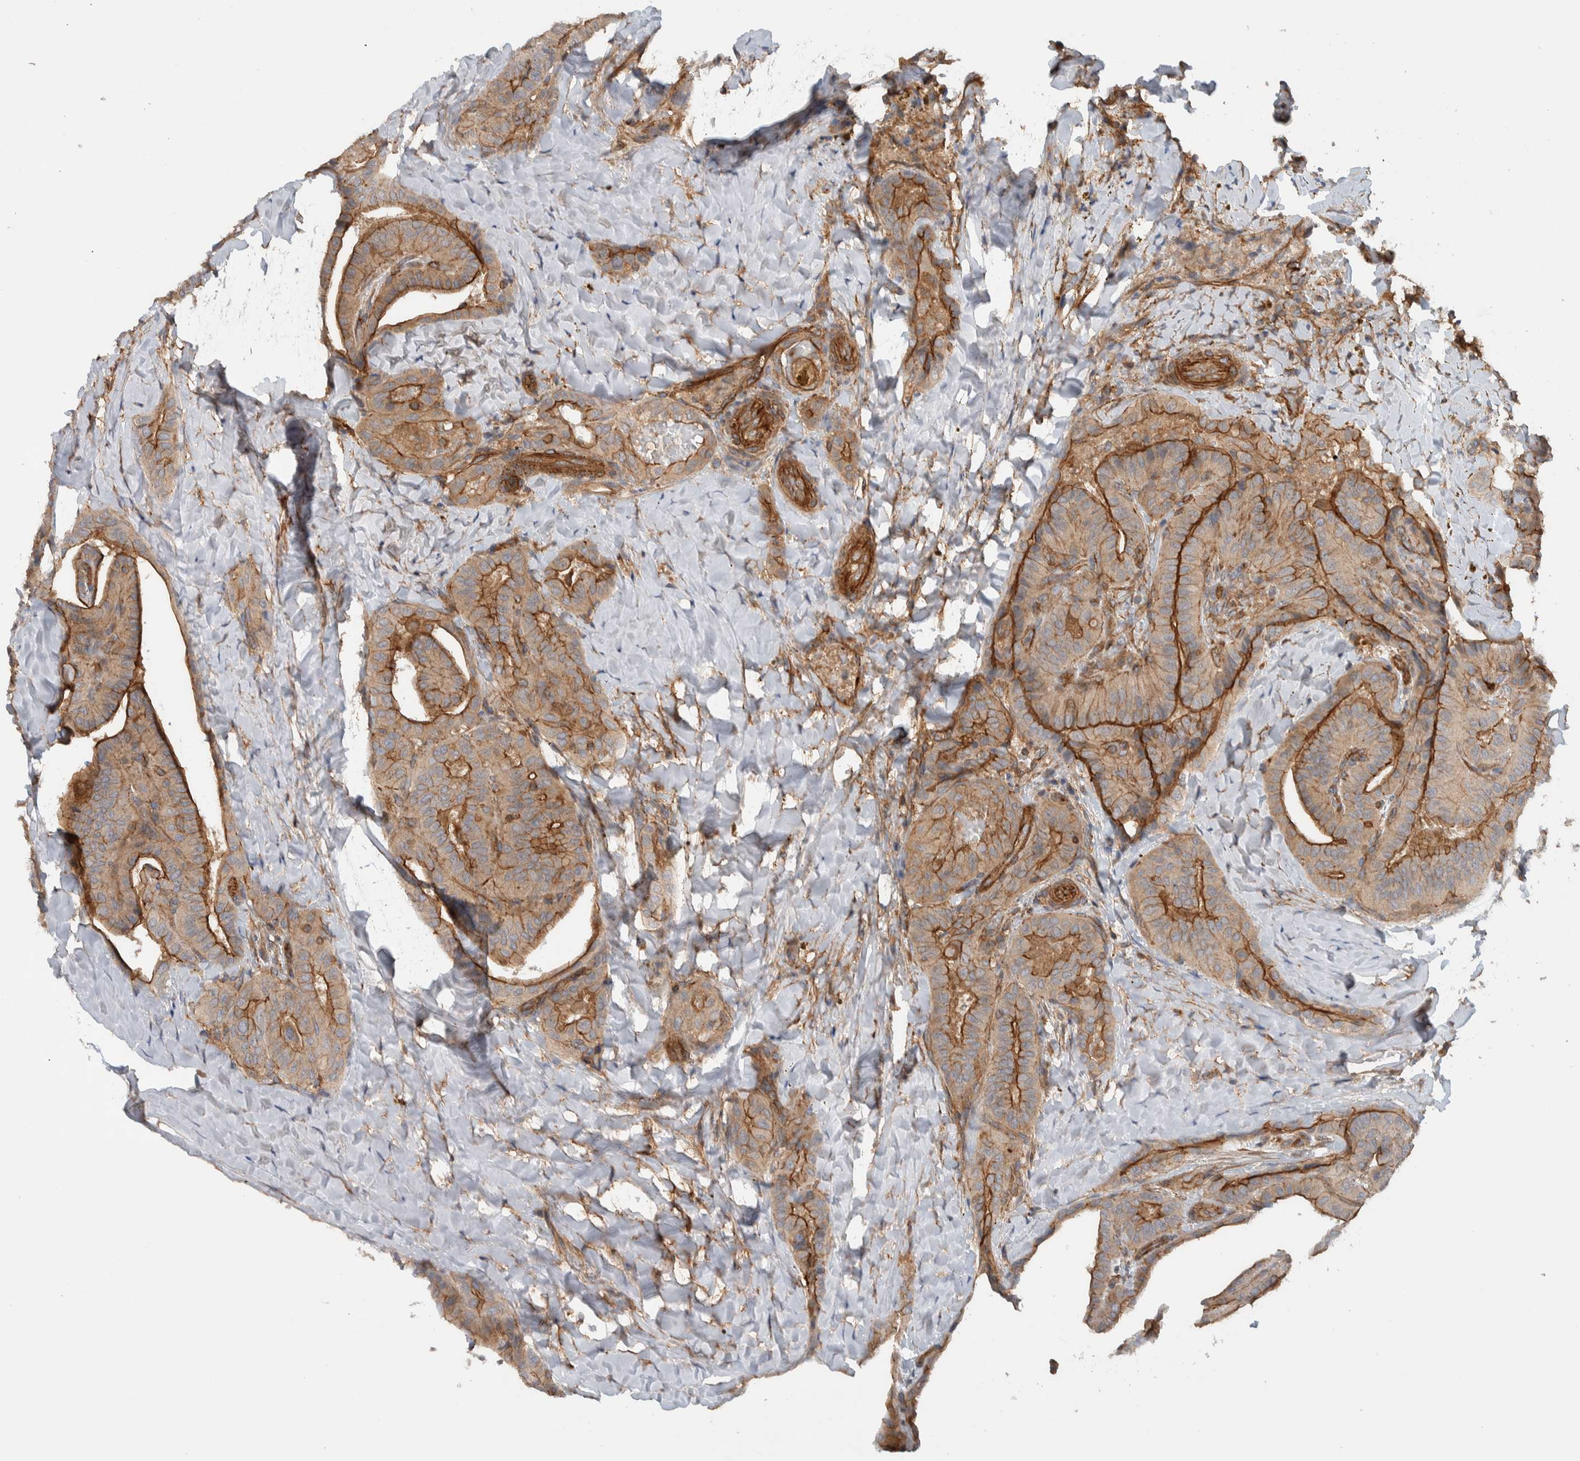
{"staining": {"intensity": "strong", "quantity": ">75%", "location": "cytoplasmic/membranous"}, "tissue": "thyroid cancer", "cell_type": "Tumor cells", "image_type": "cancer", "snomed": [{"axis": "morphology", "description": "Papillary adenocarcinoma, NOS"}, {"axis": "topography", "description": "Thyroid gland"}], "caption": "The image demonstrates staining of thyroid cancer, revealing strong cytoplasmic/membranous protein positivity (brown color) within tumor cells.", "gene": "MPRIP", "patient": {"sex": "male", "age": 77}}